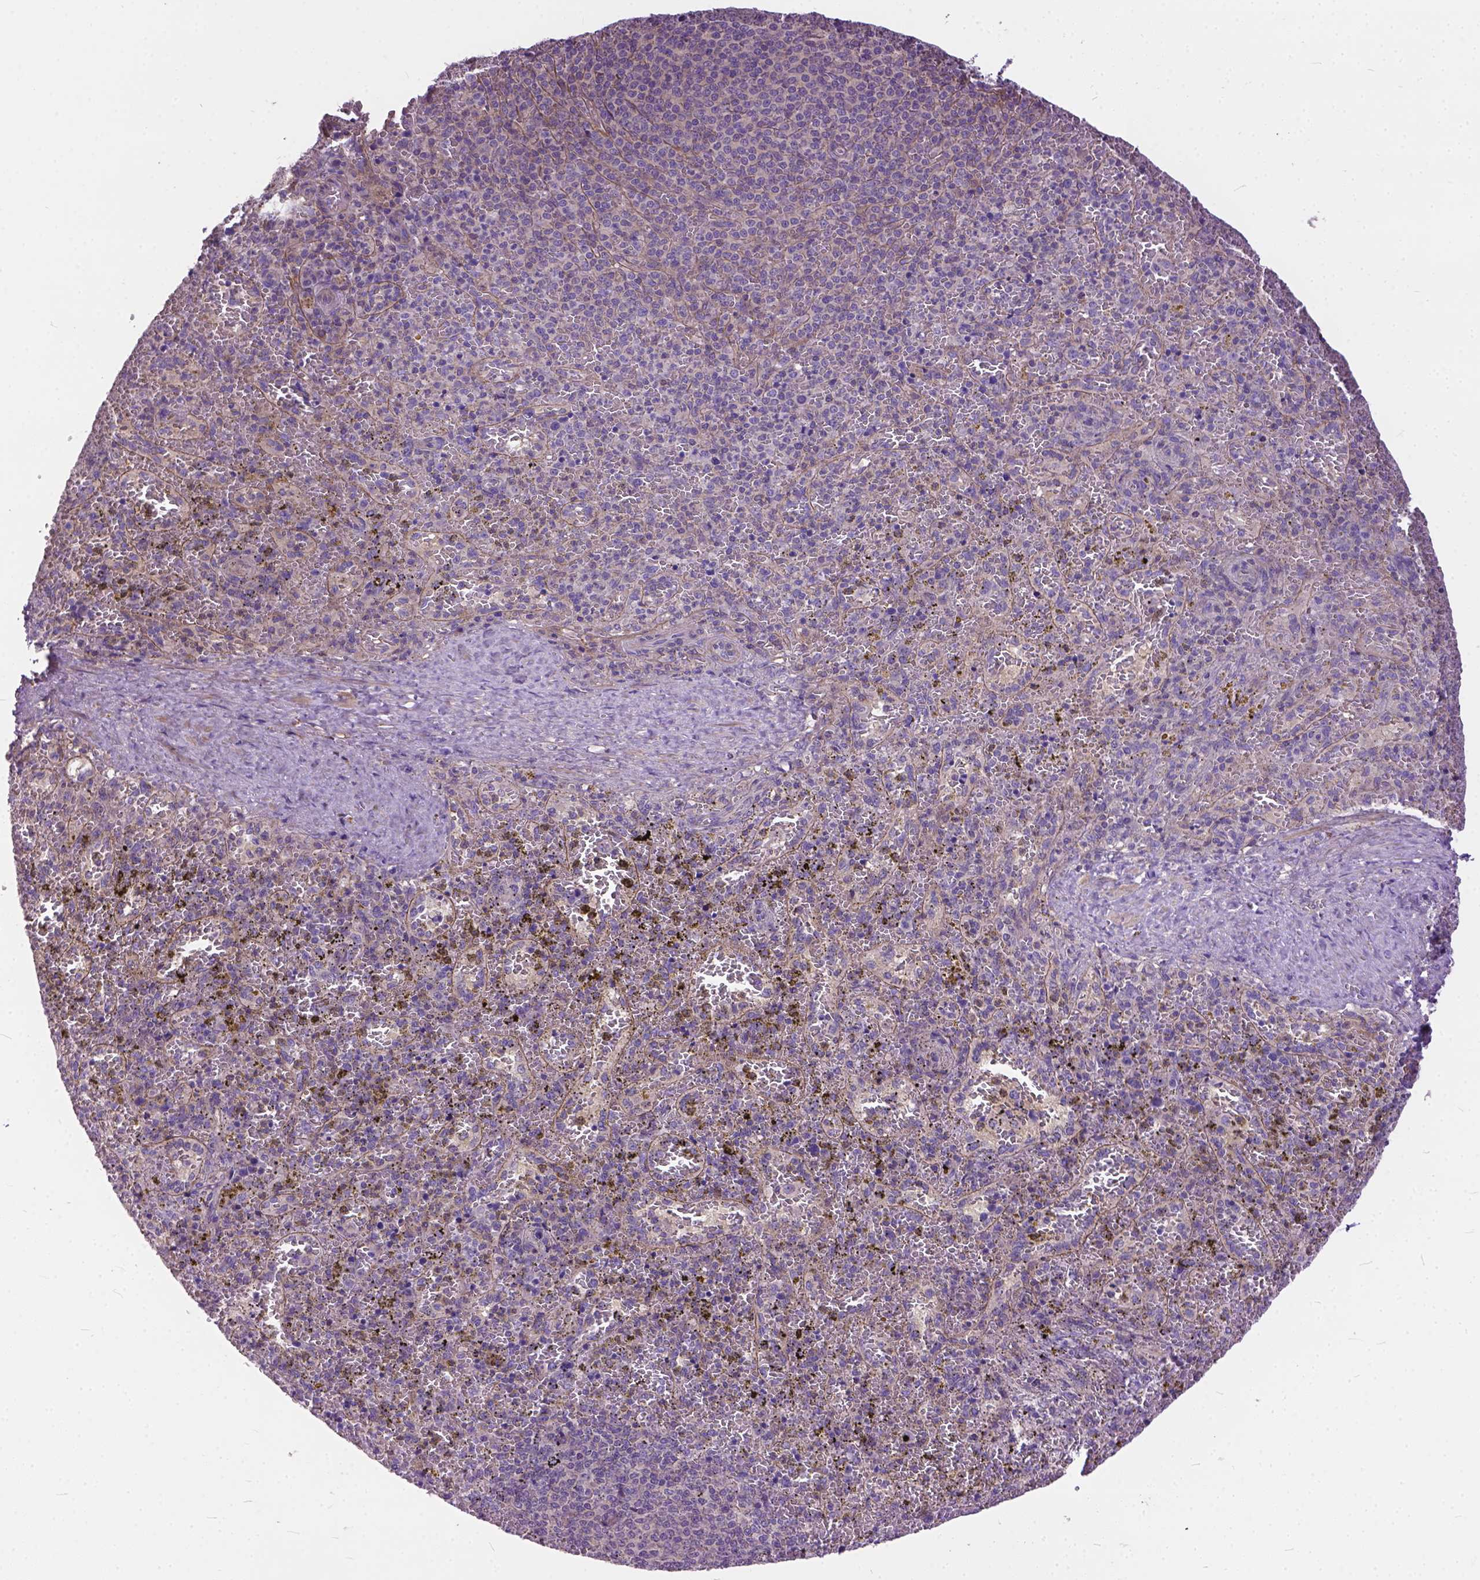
{"staining": {"intensity": "weak", "quantity": "25%-75%", "location": "cytoplasmic/membranous"}, "tissue": "spleen", "cell_type": "Cells in red pulp", "image_type": "normal", "snomed": [{"axis": "morphology", "description": "Normal tissue, NOS"}, {"axis": "topography", "description": "Spleen"}], "caption": "Cells in red pulp demonstrate low levels of weak cytoplasmic/membranous staining in about 25%-75% of cells in benign spleen.", "gene": "BANF2", "patient": {"sex": "female", "age": 50}}